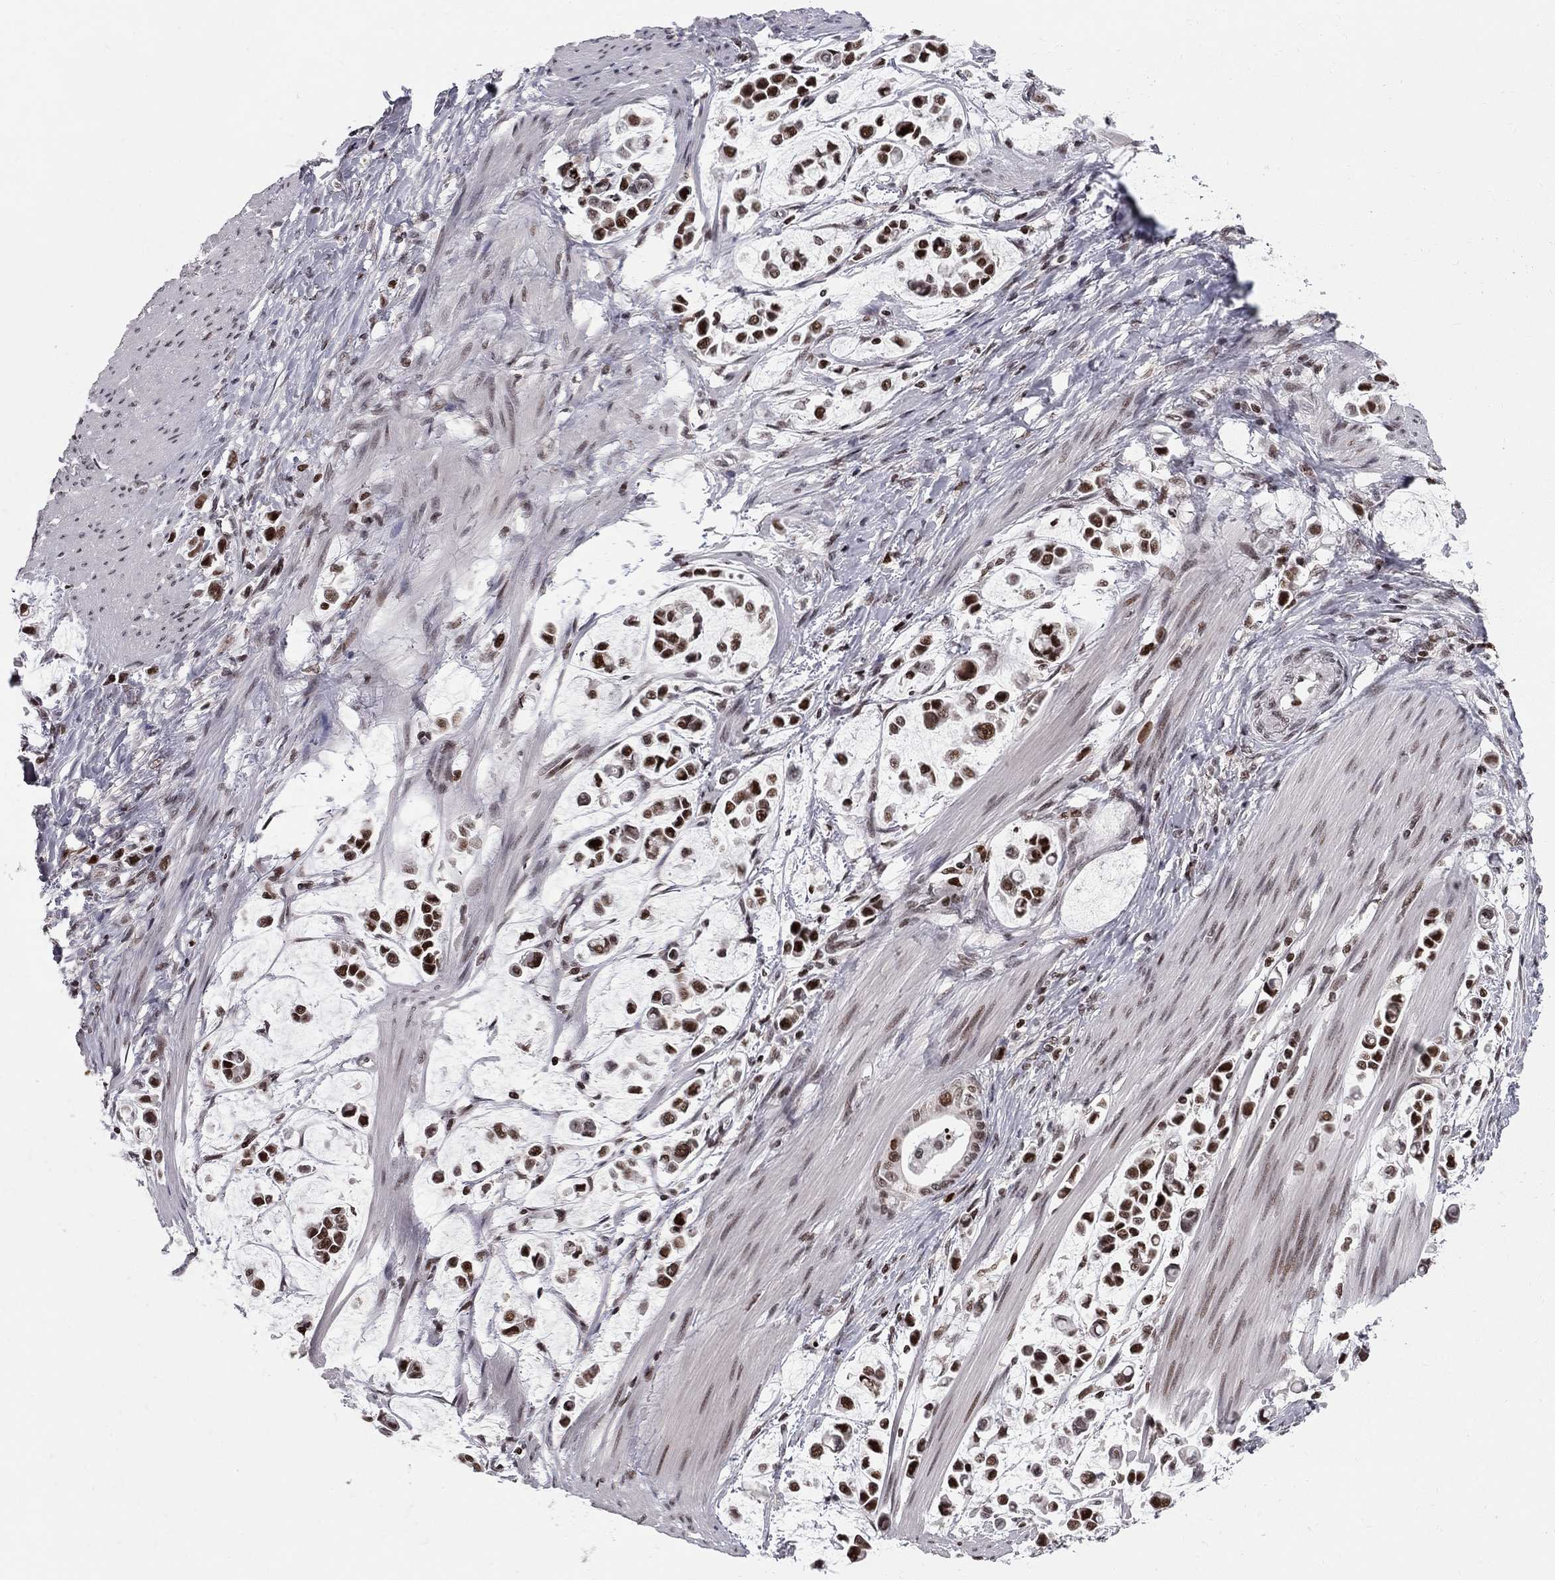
{"staining": {"intensity": "strong", "quantity": "25%-75%", "location": "nuclear"}, "tissue": "stomach cancer", "cell_type": "Tumor cells", "image_type": "cancer", "snomed": [{"axis": "morphology", "description": "Adenocarcinoma, NOS"}, {"axis": "topography", "description": "Stomach"}], "caption": "Protein expression by IHC demonstrates strong nuclear staining in about 25%-75% of tumor cells in stomach adenocarcinoma.", "gene": "RNASEH2C", "patient": {"sex": "male", "age": 82}}